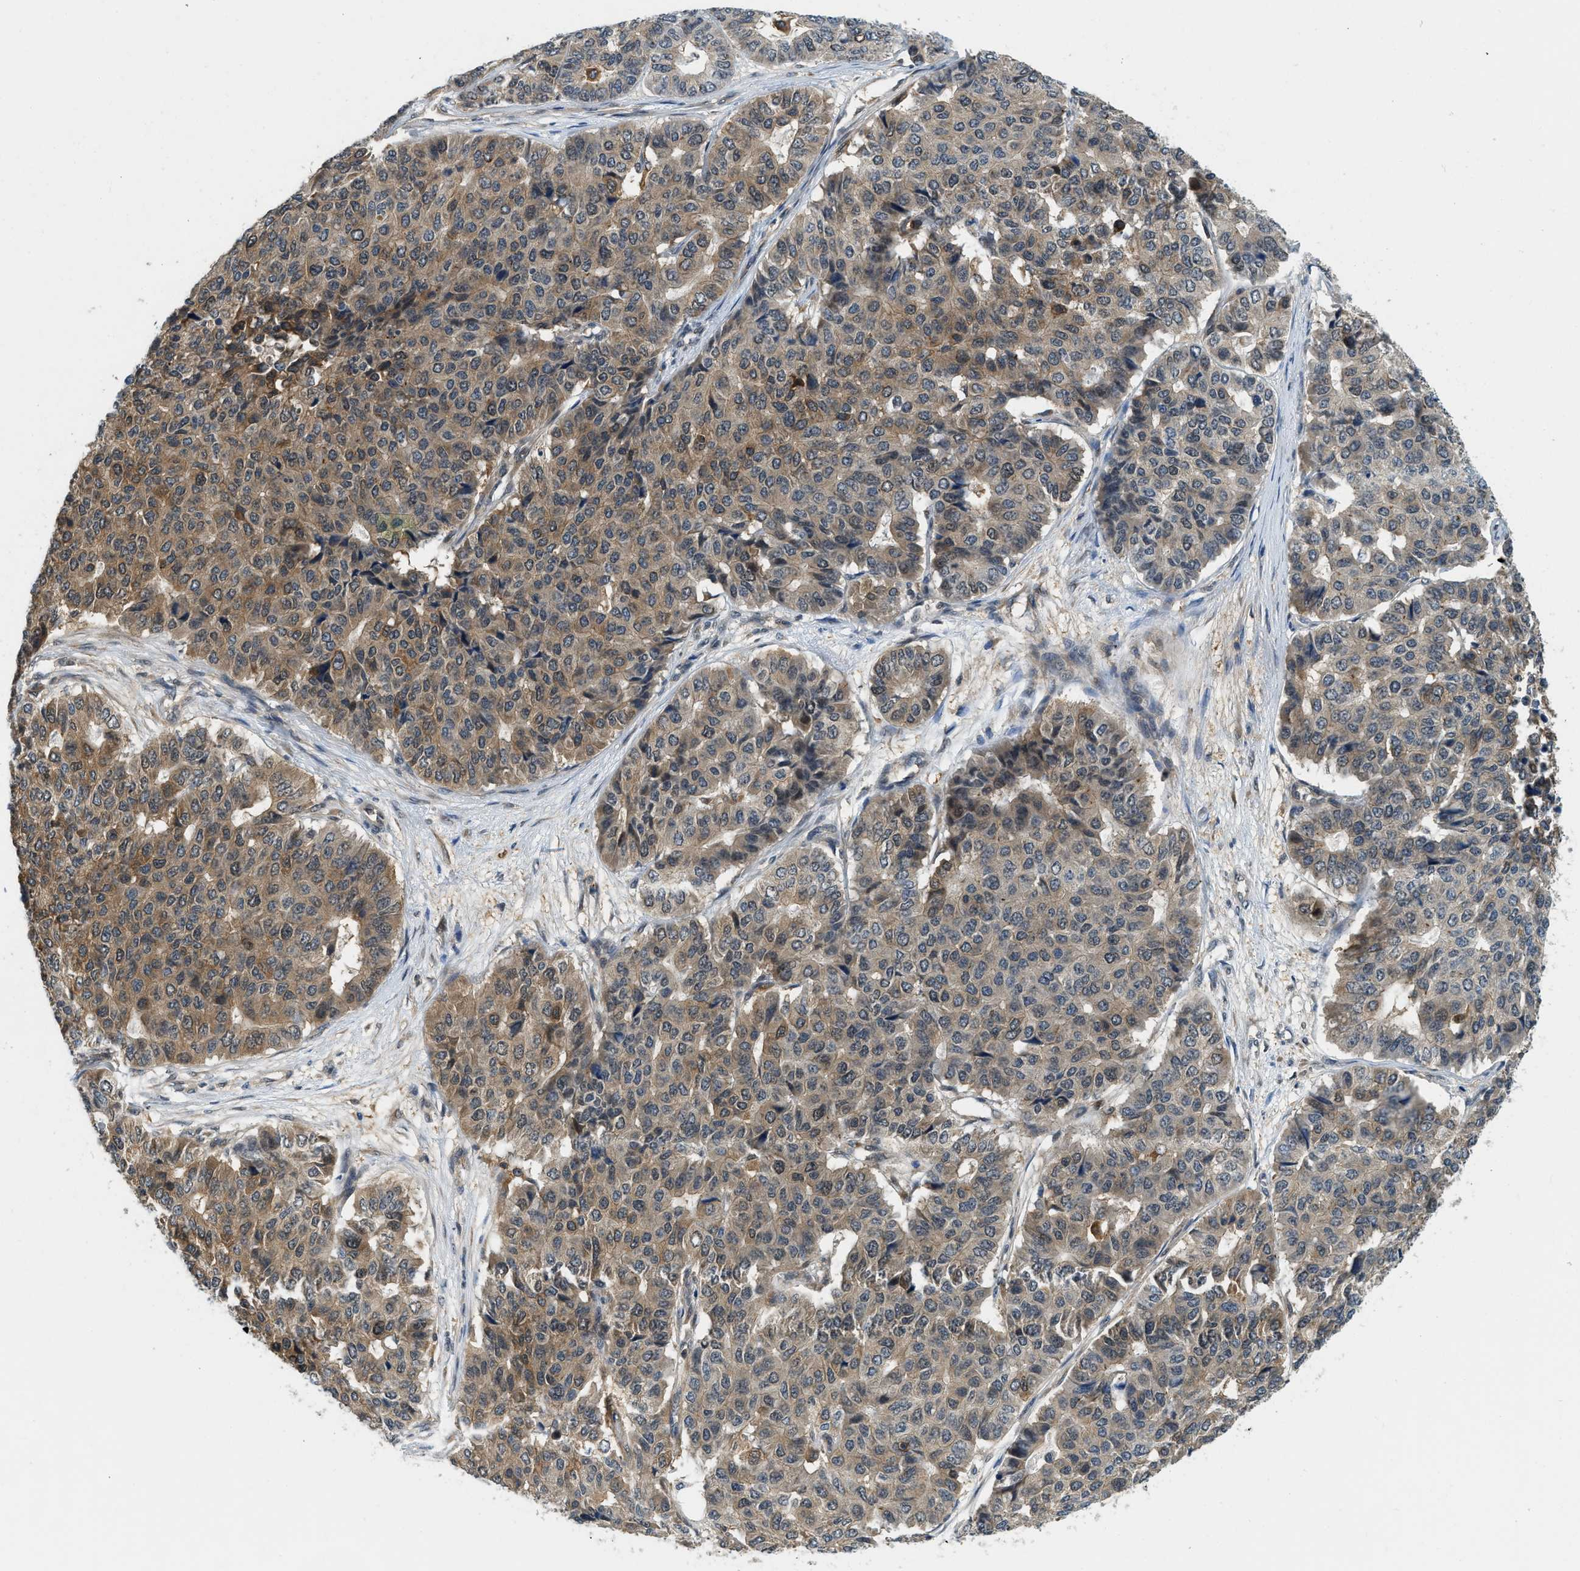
{"staining": {"intensity": "moderate", "quantity": "25%-75%", "location": "cytoplasmic/membranous"}, "tissue": "pancreatic cancer", "cell_type": "Tumor cells", "image_type": "cancer", "snomed": [{"axis": "morphology", "description": "Adenocarcinoma, NOS"}, {"axis": "topography", "description": "Pancreas"}], "caption": "Immunohistochemical staining of pancreatic adenocarcinoma shows medium levels of moderate cytoplasmic/membranous positivity in about 25%-75% of tumor cells. The protein is shown in brown color, while the nuclei are stained blue.", "gene": "GMPPB", "patient": {"sex": "male", "age": 50}}